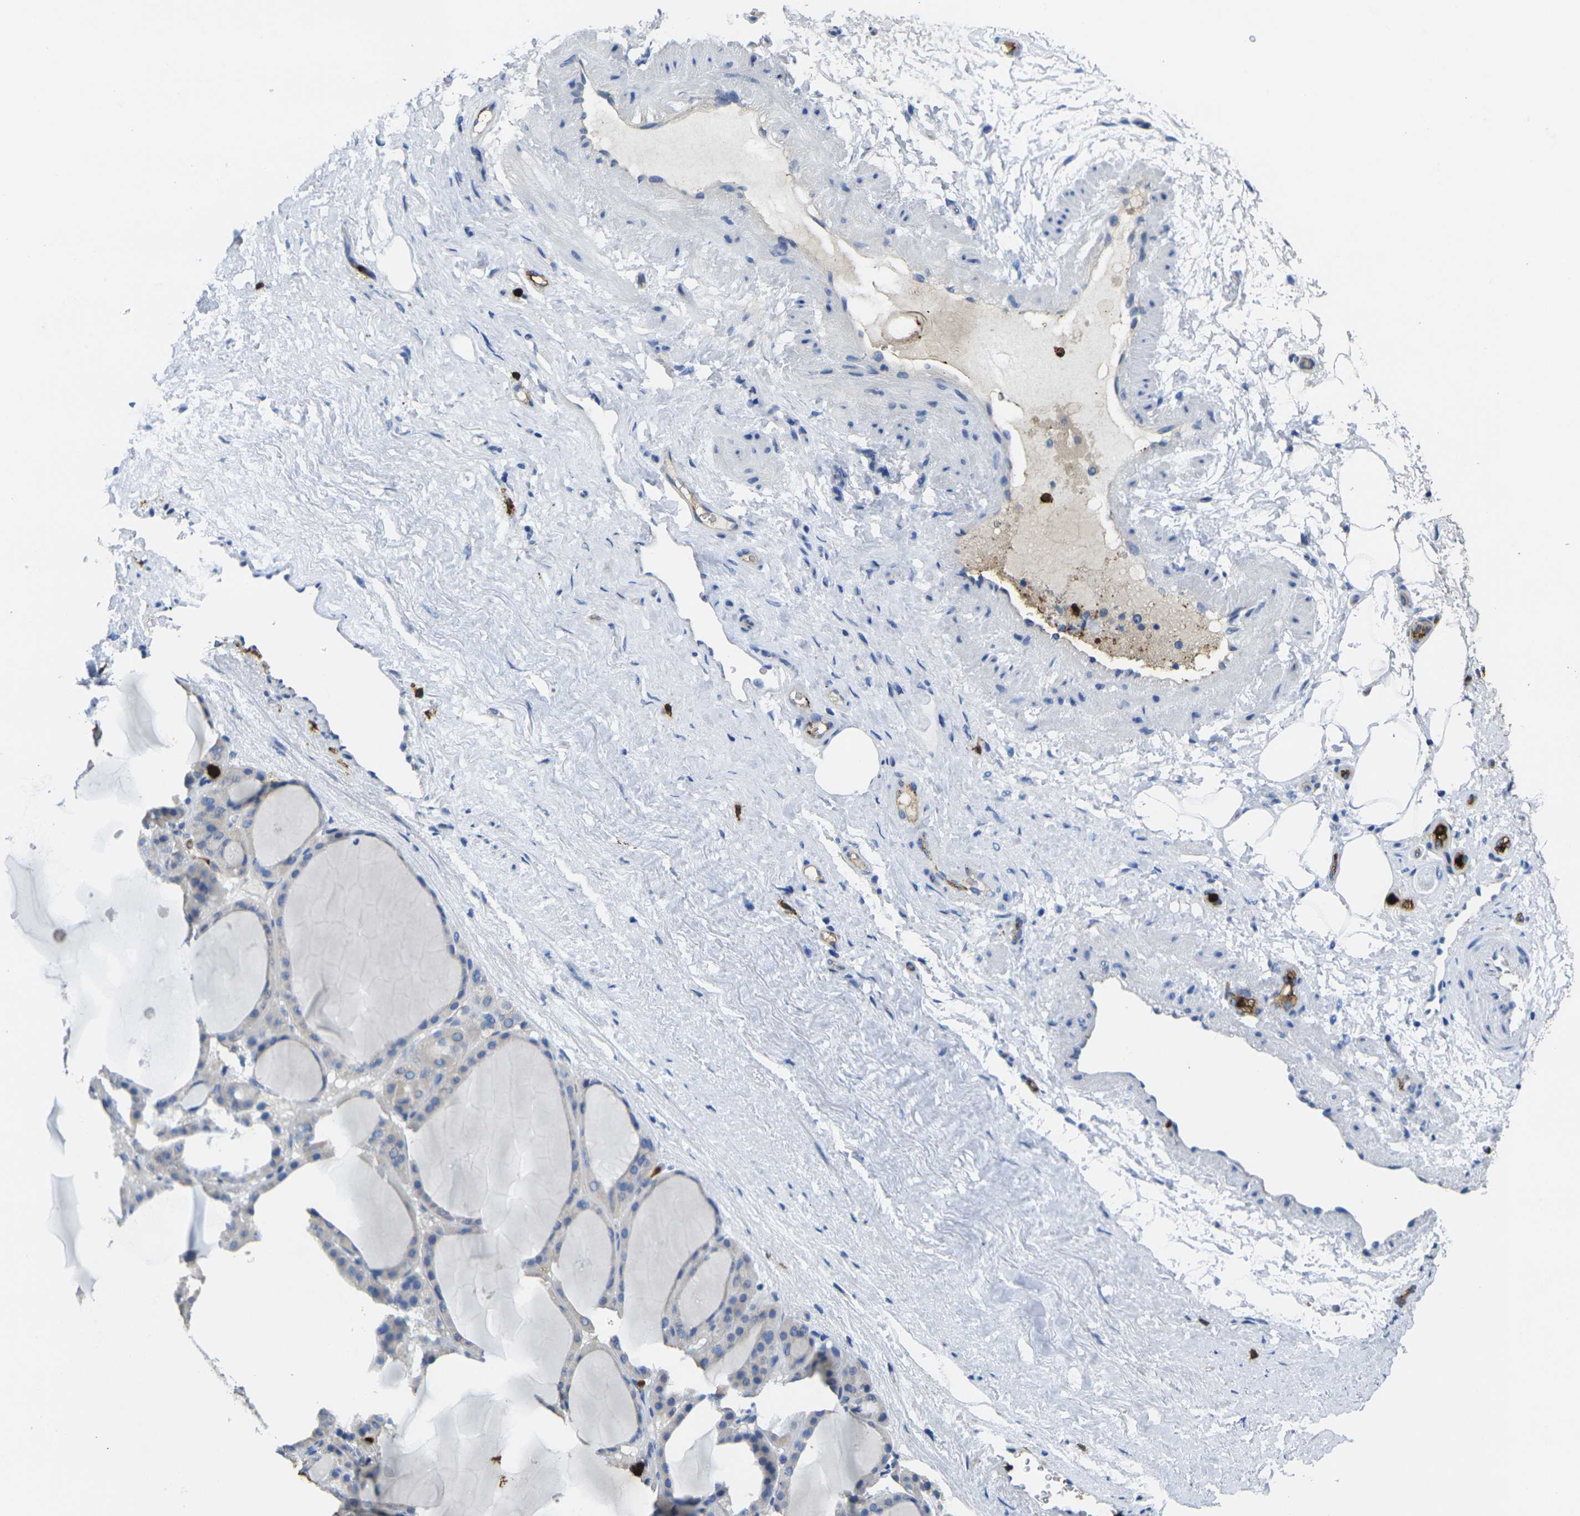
{"staining": {"intensity": "weak", "quantity": "<25%", "location": "cytoplasmic/membranous"}, "tissue": "thyroid gland", "cell_type": "Glandular cells", "image_type": "normal", "snomed": [{"axis": "morphology", "description": "Normal tissue, NOS"}, {"axis": "morphology", "description": "Carcinoma, NOS"}, {"axis": "topography", "description": "Thyroid gland"}], "caption": "Photomicrograph shows no protein staining in glandular cells of normal thyroid gland.", "gene": "S100A9", "patient": {"sex": "female", "age": 86}}